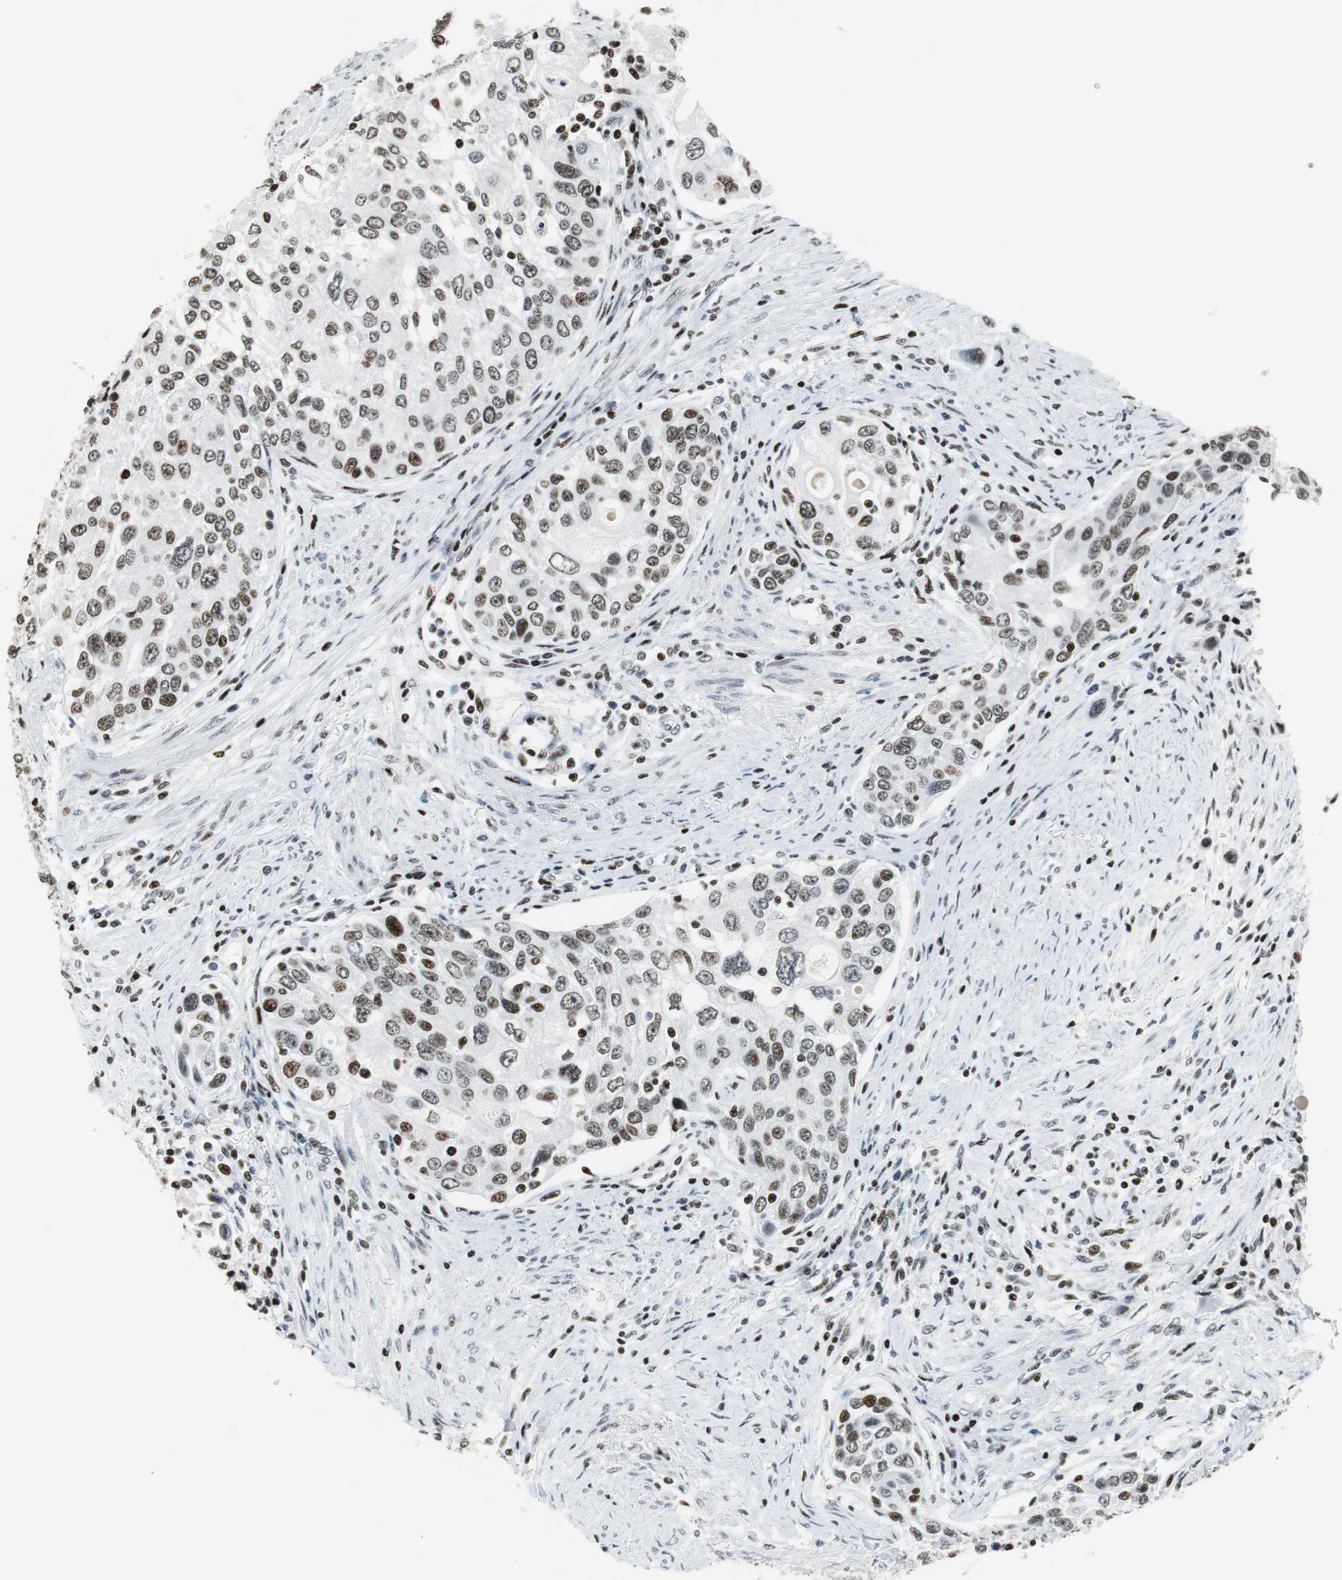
{"staining": {"intensity": "moderate", "quantity": "25%-75%", "location": "nuclear"}, "tissue": "urothelial cancer", "cell_type": "Tumor cells", "image_type": "cancer", "snomed": [{"axis": "morphology", "description": "Urothelial carcinoma, High grade"}, {"axis": "topography", "description": "Urinary bladder"}], "caption": "Protein expression analysis of urothelial carcinoma (high-grade) demonstrates moderate nuclear staining in approximately 25%-75% of tumor cells.", "gene": "RBBP4", "patient": {"sex": "female", "age": 56}}